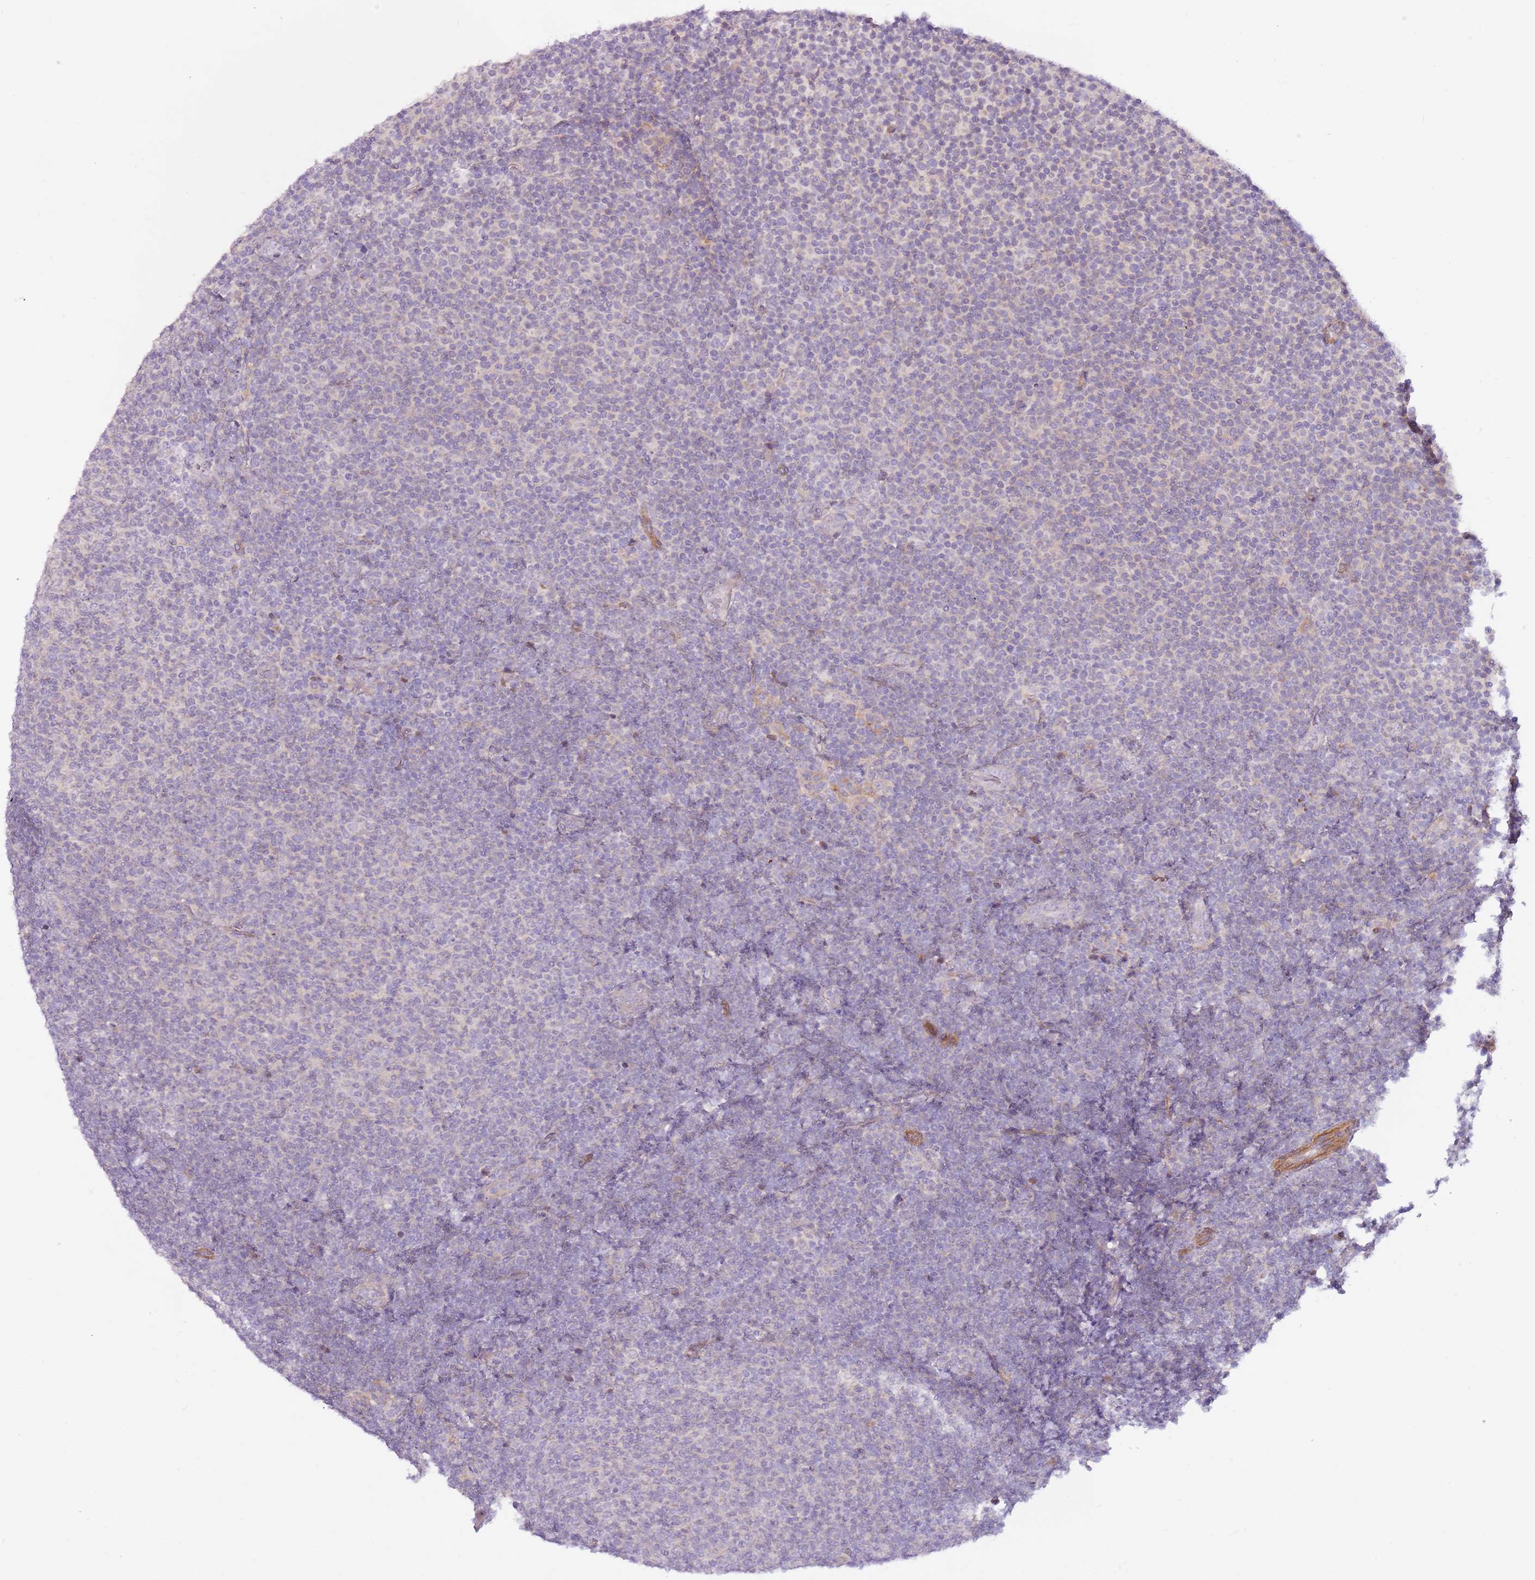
{"staining": {"intensity": "negative", "quantity": "none", "location": "none"}, "tissue": "lymphoma", "cell_type": "Tumor cells", "image_type": "cancer", "snomed": [{"axis": "morphology", "description": "Malignant lymphoma, non-Hodgkin's type, Low grade"}, {"axis": "topography", "description": "Lymph node"}], "caption": "There is no significant positivity in tumor cells of malignant lymphoma, non-Hodgkin's type (low-grade).", "gene": "MRO", "patient": {"sex": "male", "age": 66}}